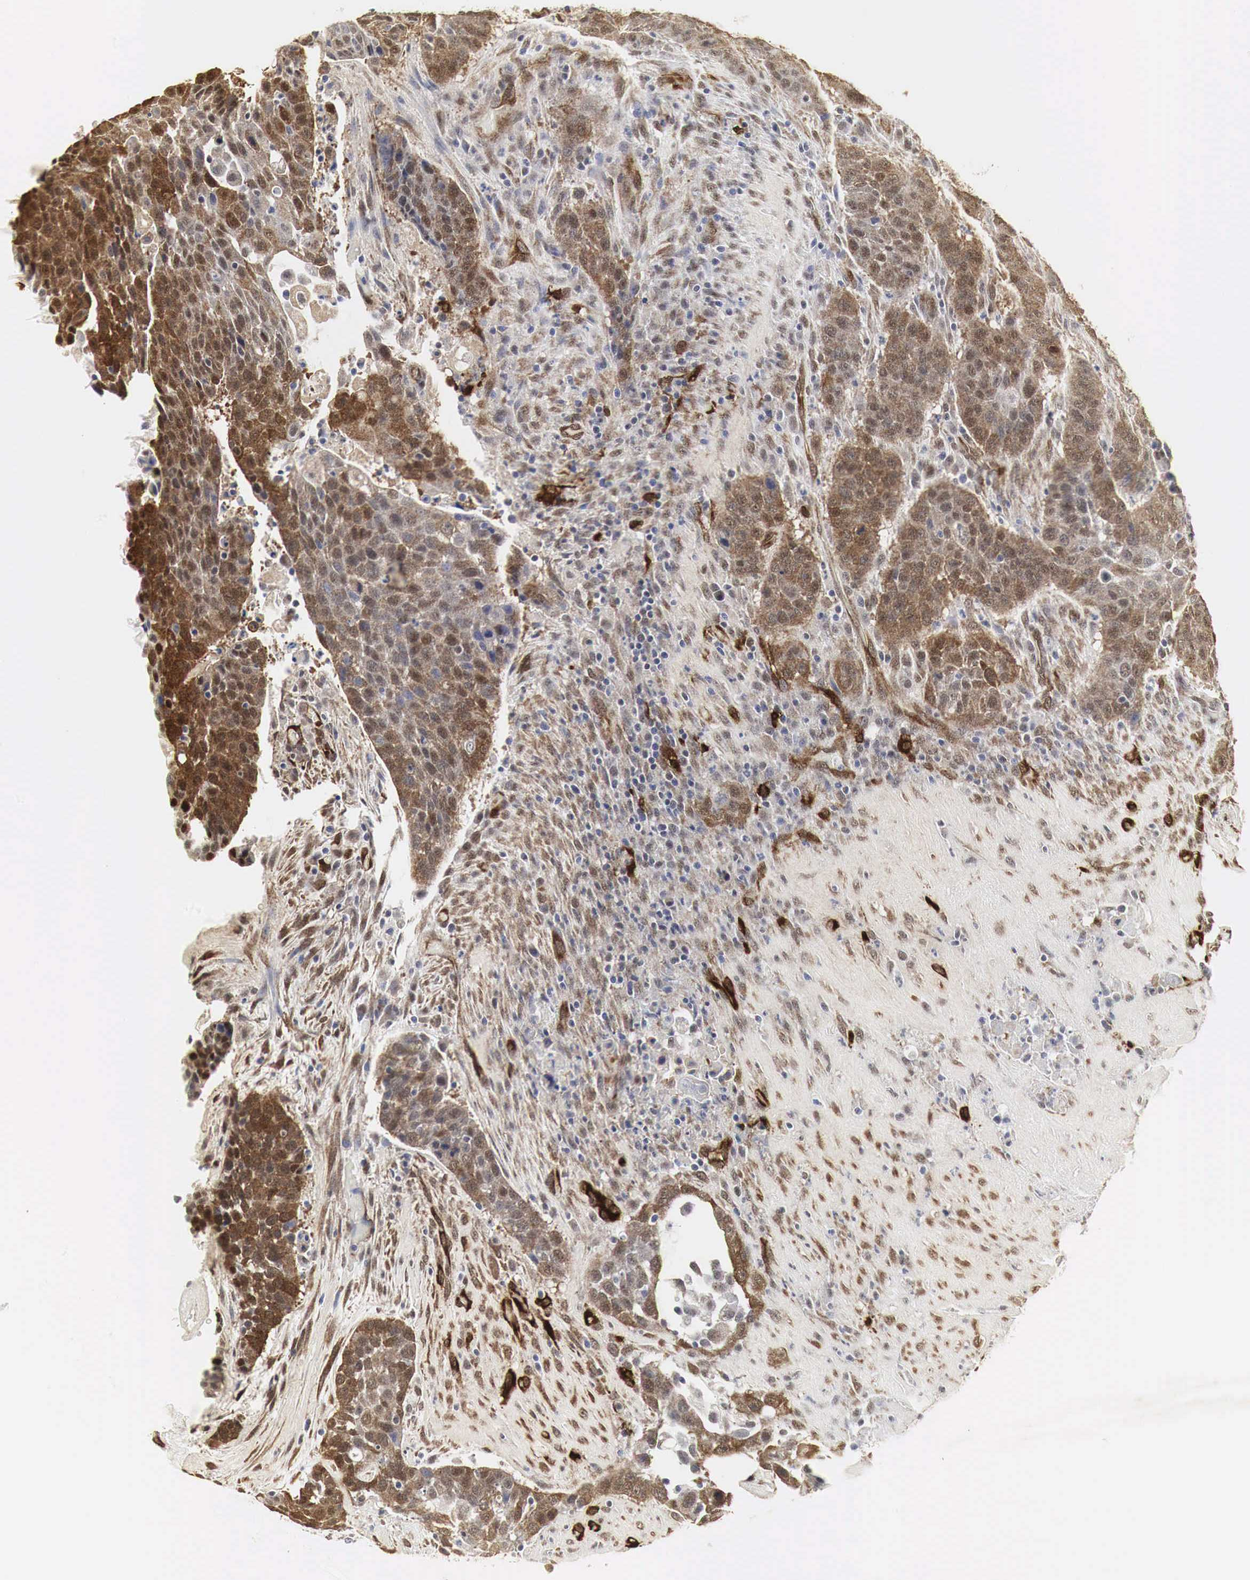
{"staining": {"intensity": "moderate", "quantity": ">75%", "location": "cytoplasmic/membranous,nuclear"}, "tissue": "urothelial cancer", "cell_type": "Tumor cells", "image_type": "cancer", "snomed": [{"axis": "morphology", "description": "Urothelial carcinoma, High grade"}, {"axis": "topography", "description": "Urinary bladder"}], "caption": "The photomicrograph reveals staining of urothelial carcinoma (high-grade), revealing moderate cytoplasmic/membranous and nuclear protein positivity (brown color) within tumor cells.", "gene": "SPIN1", "patient": {"sex": "male", "age": 74}}